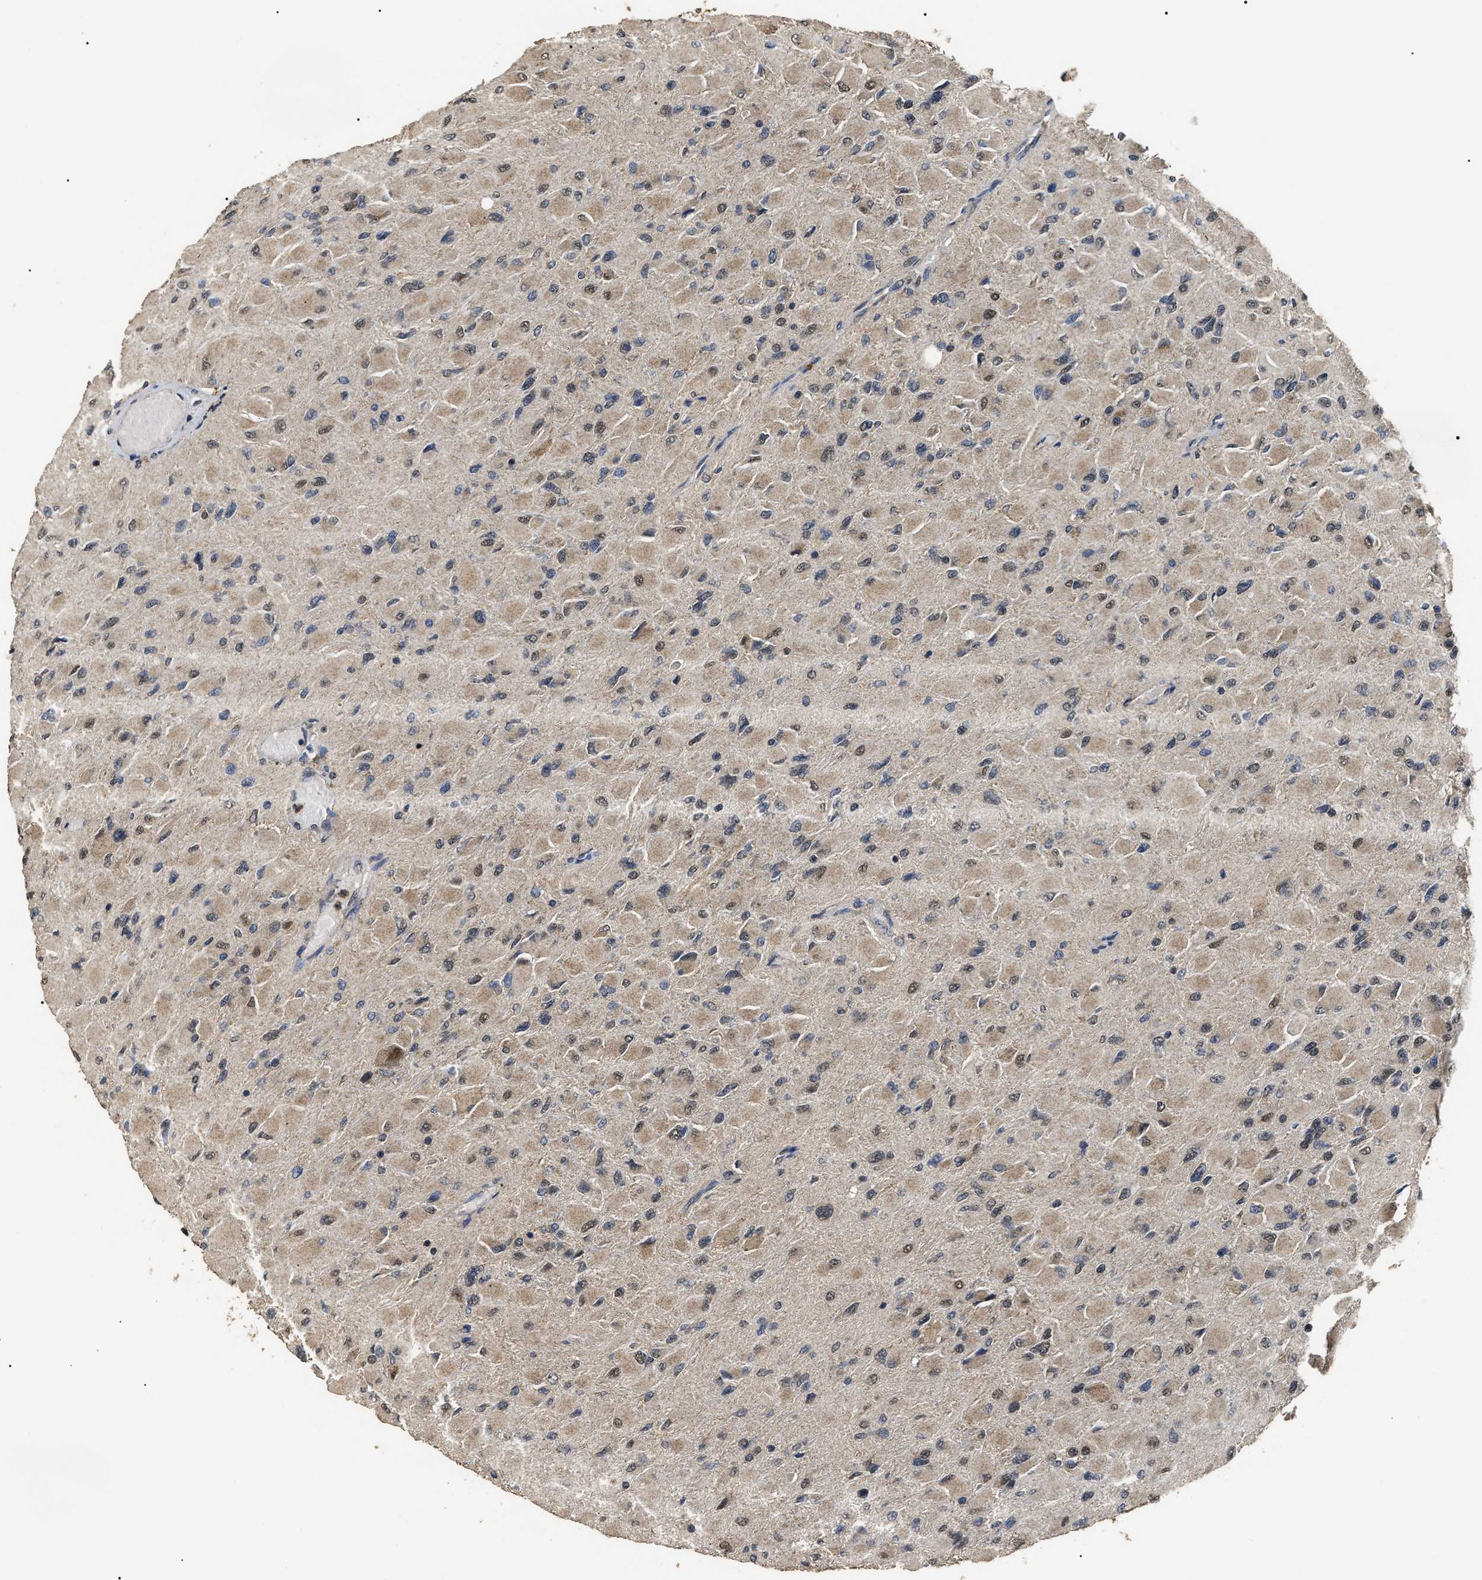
{"staining": {"intensity": "weak", "quantity": ">75%", "location": "cytoplasmic/membranous,nuclear"}, "tissue": "glioma", "cell_type": "Tumor cells", "image_type": "cancer", "snomed": [{"axis": "morphology", "description": "Glioma, malignant, High grade"}, {"axis": "topography", "description": "Cerebral cortex"}], "caption": "Approximately >75% of tumor cells in glioma demonstrate weak cytoplasmic/membranous and nuclear protein staining as visualized by brown immunohistochemical staining.", "gene": "PSMD8", "patient": {"sex": "female", "age": 36}}